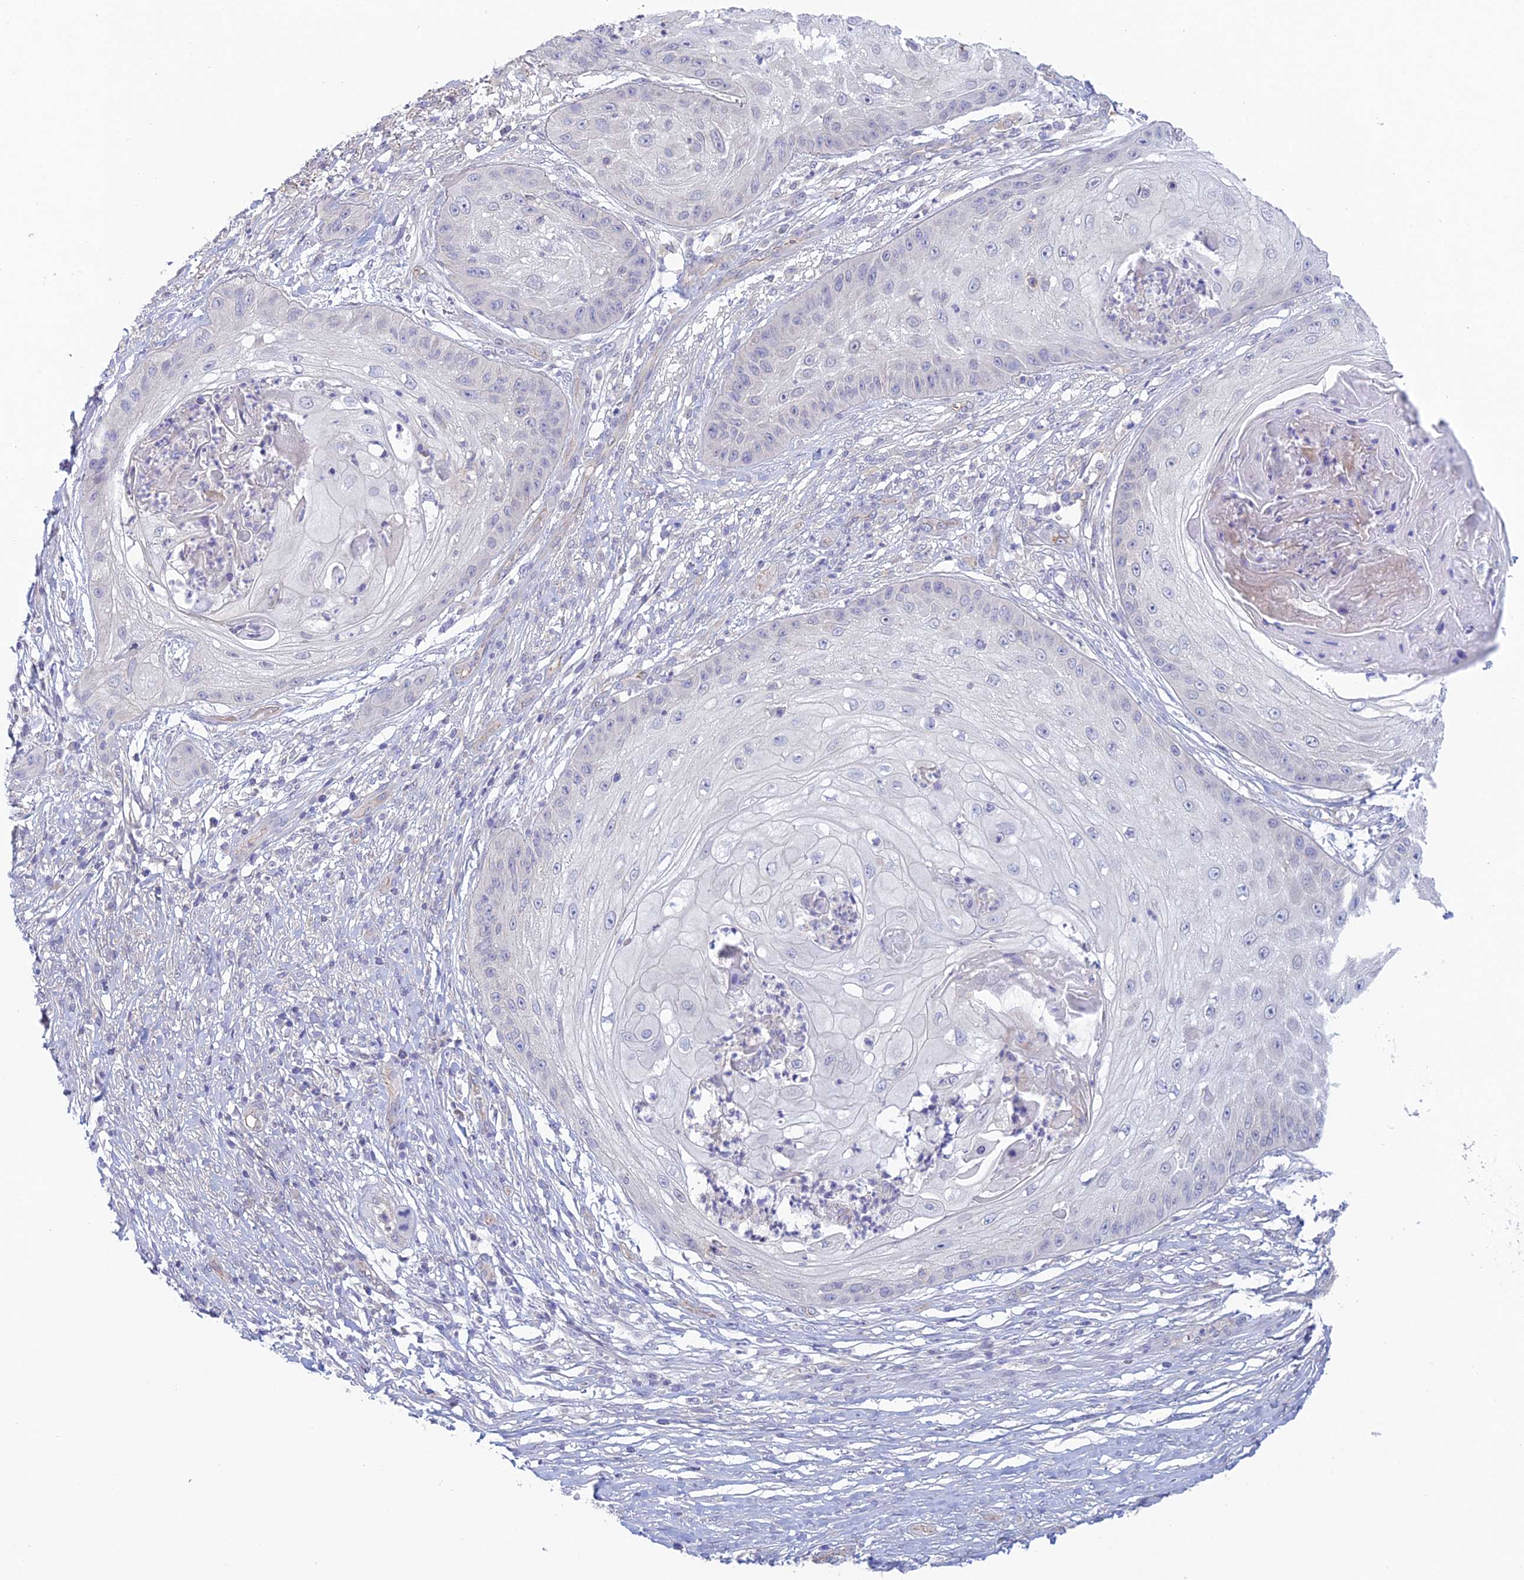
{"staining": {"intensity": "negative", "quantity": "none", "location": "none"}, "tissue": "skin cancer", "cell_type": "Tumor cells", "image_type": "cancer", "snomed": [{"axis": "morphology", "description": "Squamous cell carcinoma, NOS"}, {"axis": "topography", "description": "Skin"}], "caption": "The histopathology image displays no staining of tumor cells in squamous cell carcinoma (skin).", "gene": "METTL26", "patient": {"sex": "male", "age": 70}}